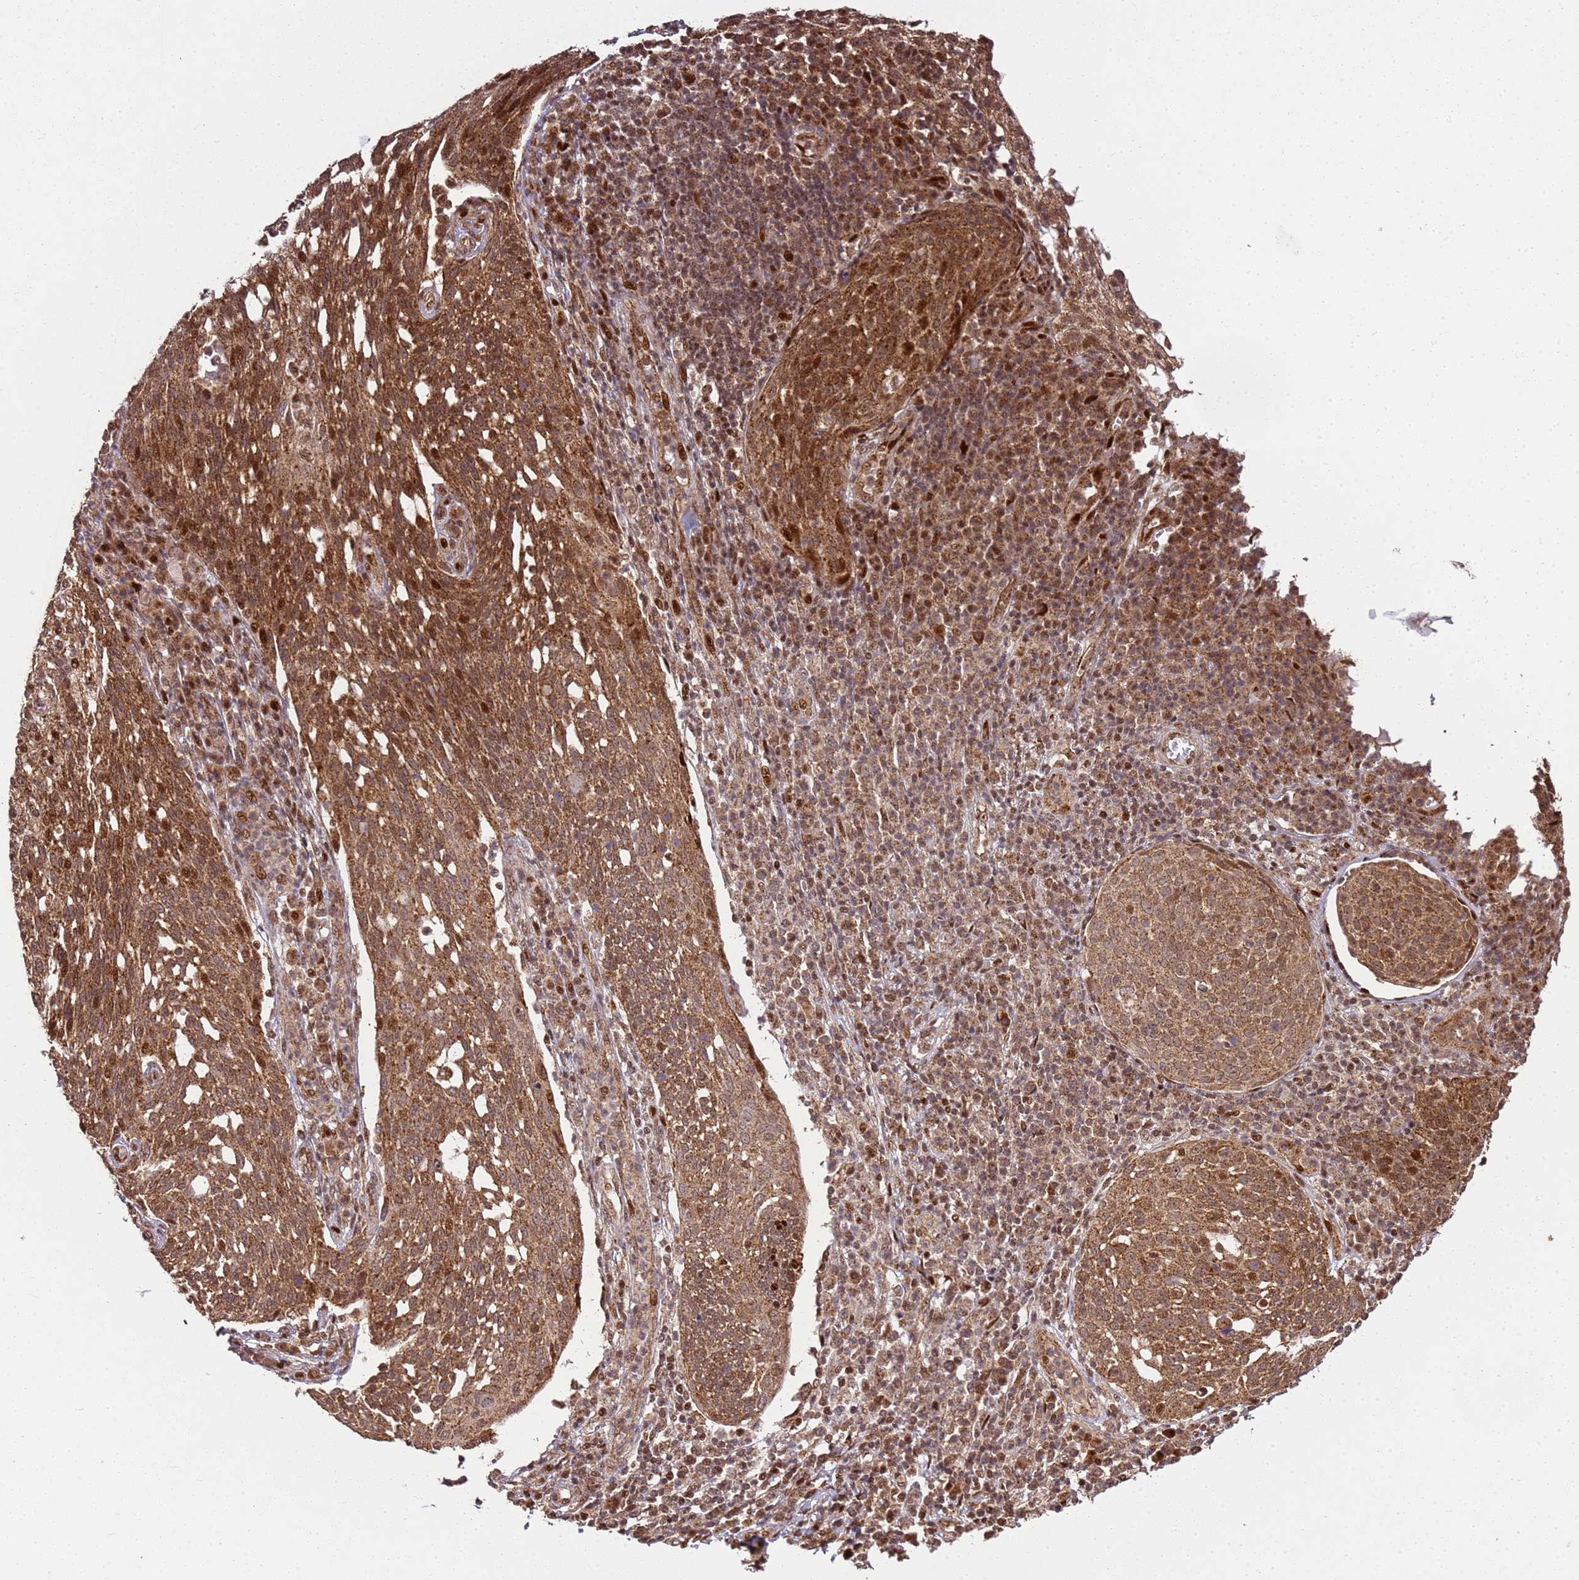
{"staining": {"intensity": "moderate", "quantity": ">75%", "location": "cytoplasmic/membranous,nuclear"}, "tissue": "cervical cancer", "cell_type": "Tumor cells", "image_type": "cancer", "snomed": [{"axis": "morphology", "description": "Squamous cell carcinoma, NOS"}, {"axis": "topography", "description": "Cervix"}], "caption": "Brown immunohistochemical staining in cervical squamous cell carcinoma demonstrates moderate cytoplasmic/membranous and nuclear staining in approximately >75% of tumor cells. (brown staining indicates protein expression, while blue staining denotes nuclei).", "gene": "PEX14", "patient": {"sex": "female", "age": 34}}